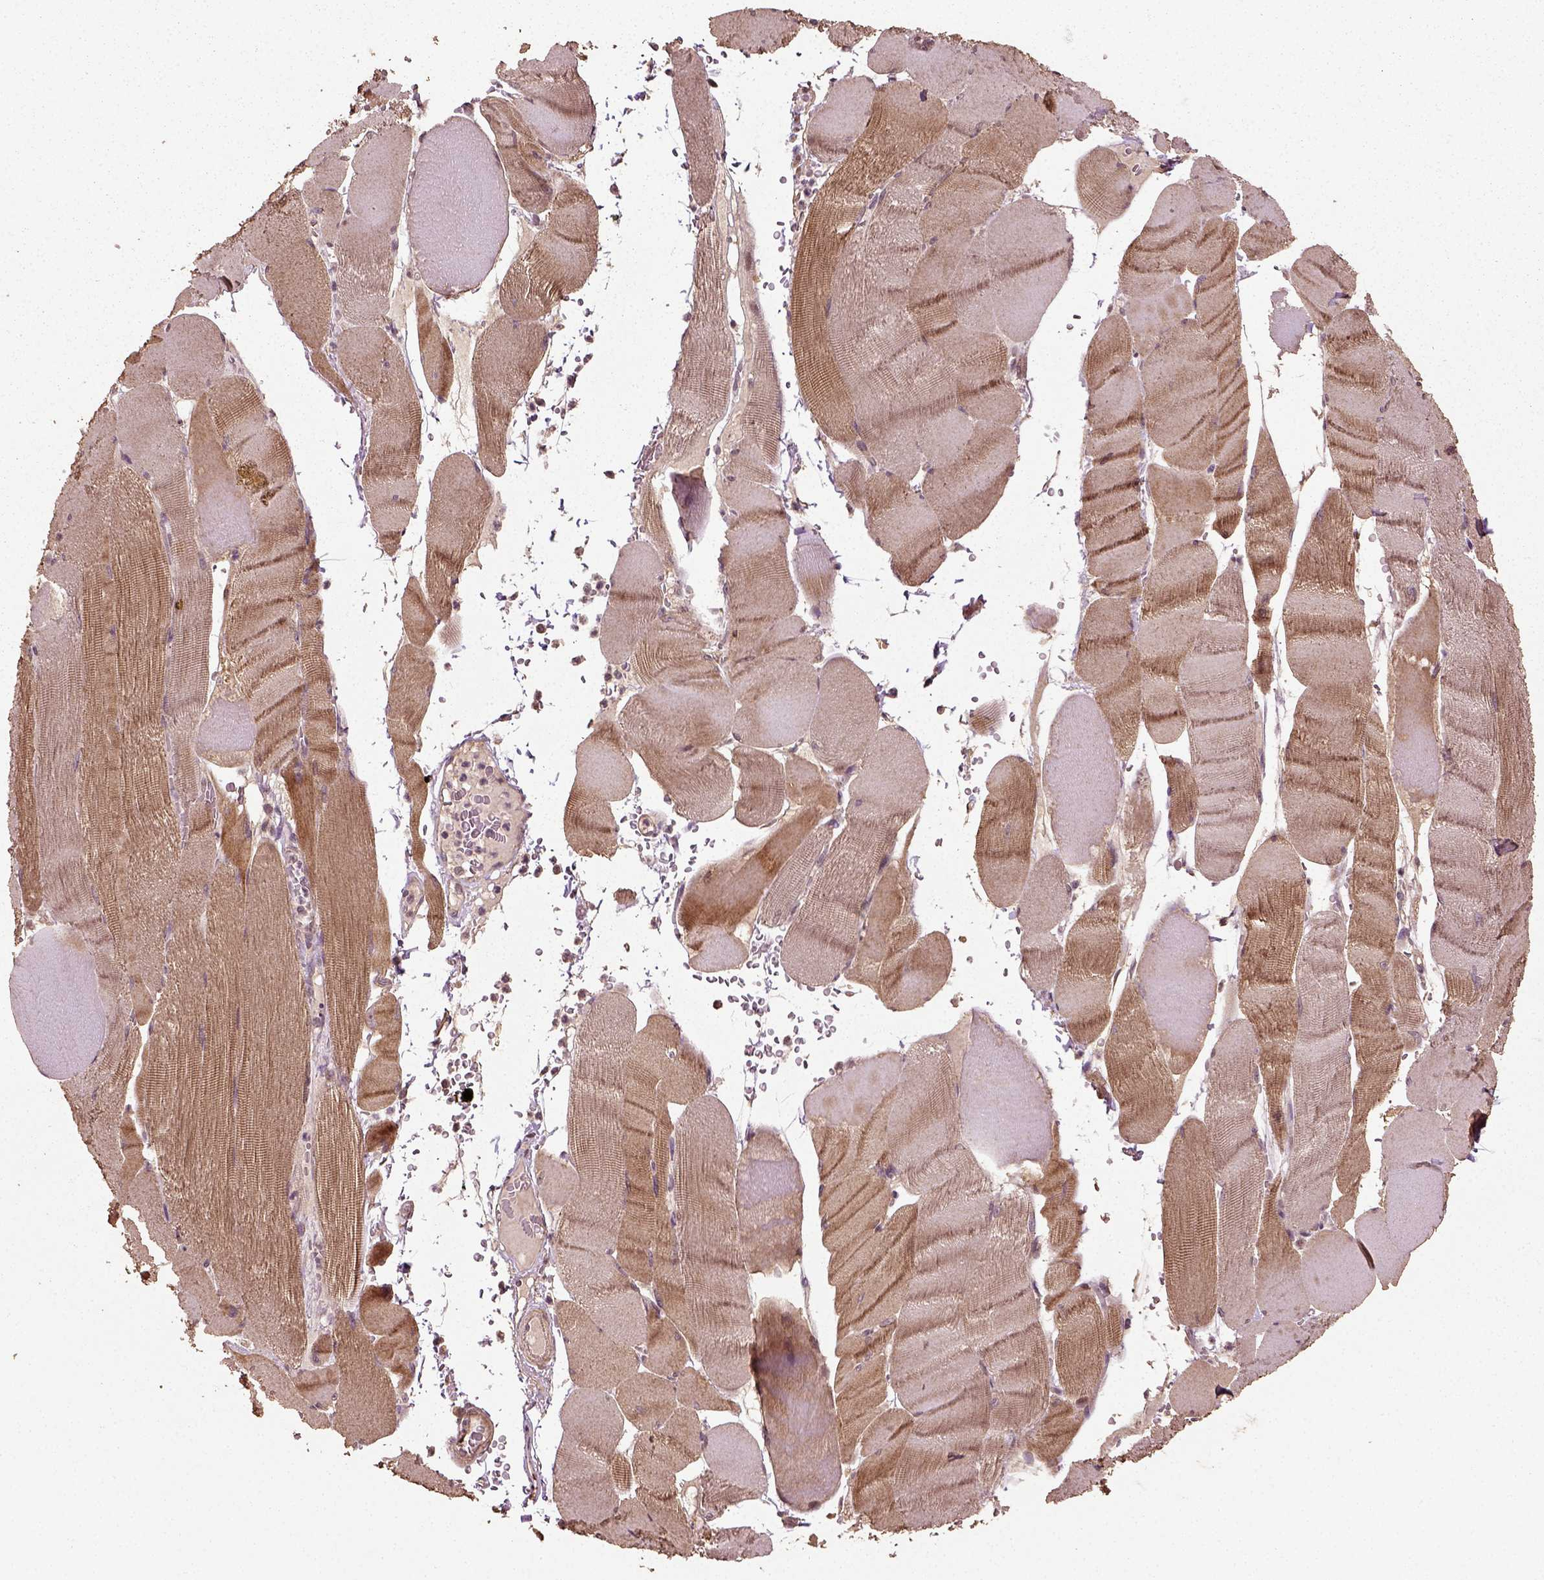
{"staining": {"intensity": "moderate", "quantity": "25%-75%", "location": "cytoplasmic/membranous"}, "tissue": "skeletal muscle", "cell_type": "Myocytes", "image_type": "normal", "snomed": [{"axis": "morphology", "description": "Normal tissue, NOS"}, {"axis": "topography", "description": "Skeletal muscle"}], "caption": "Myocytes demonstrate medium levels of moderate cytoplasmic/membranous staining in about 25%-75% of cells in benign skeletal muscle.", "gene": "ERV3", "patient": {"sex": "male", "age": 56}}